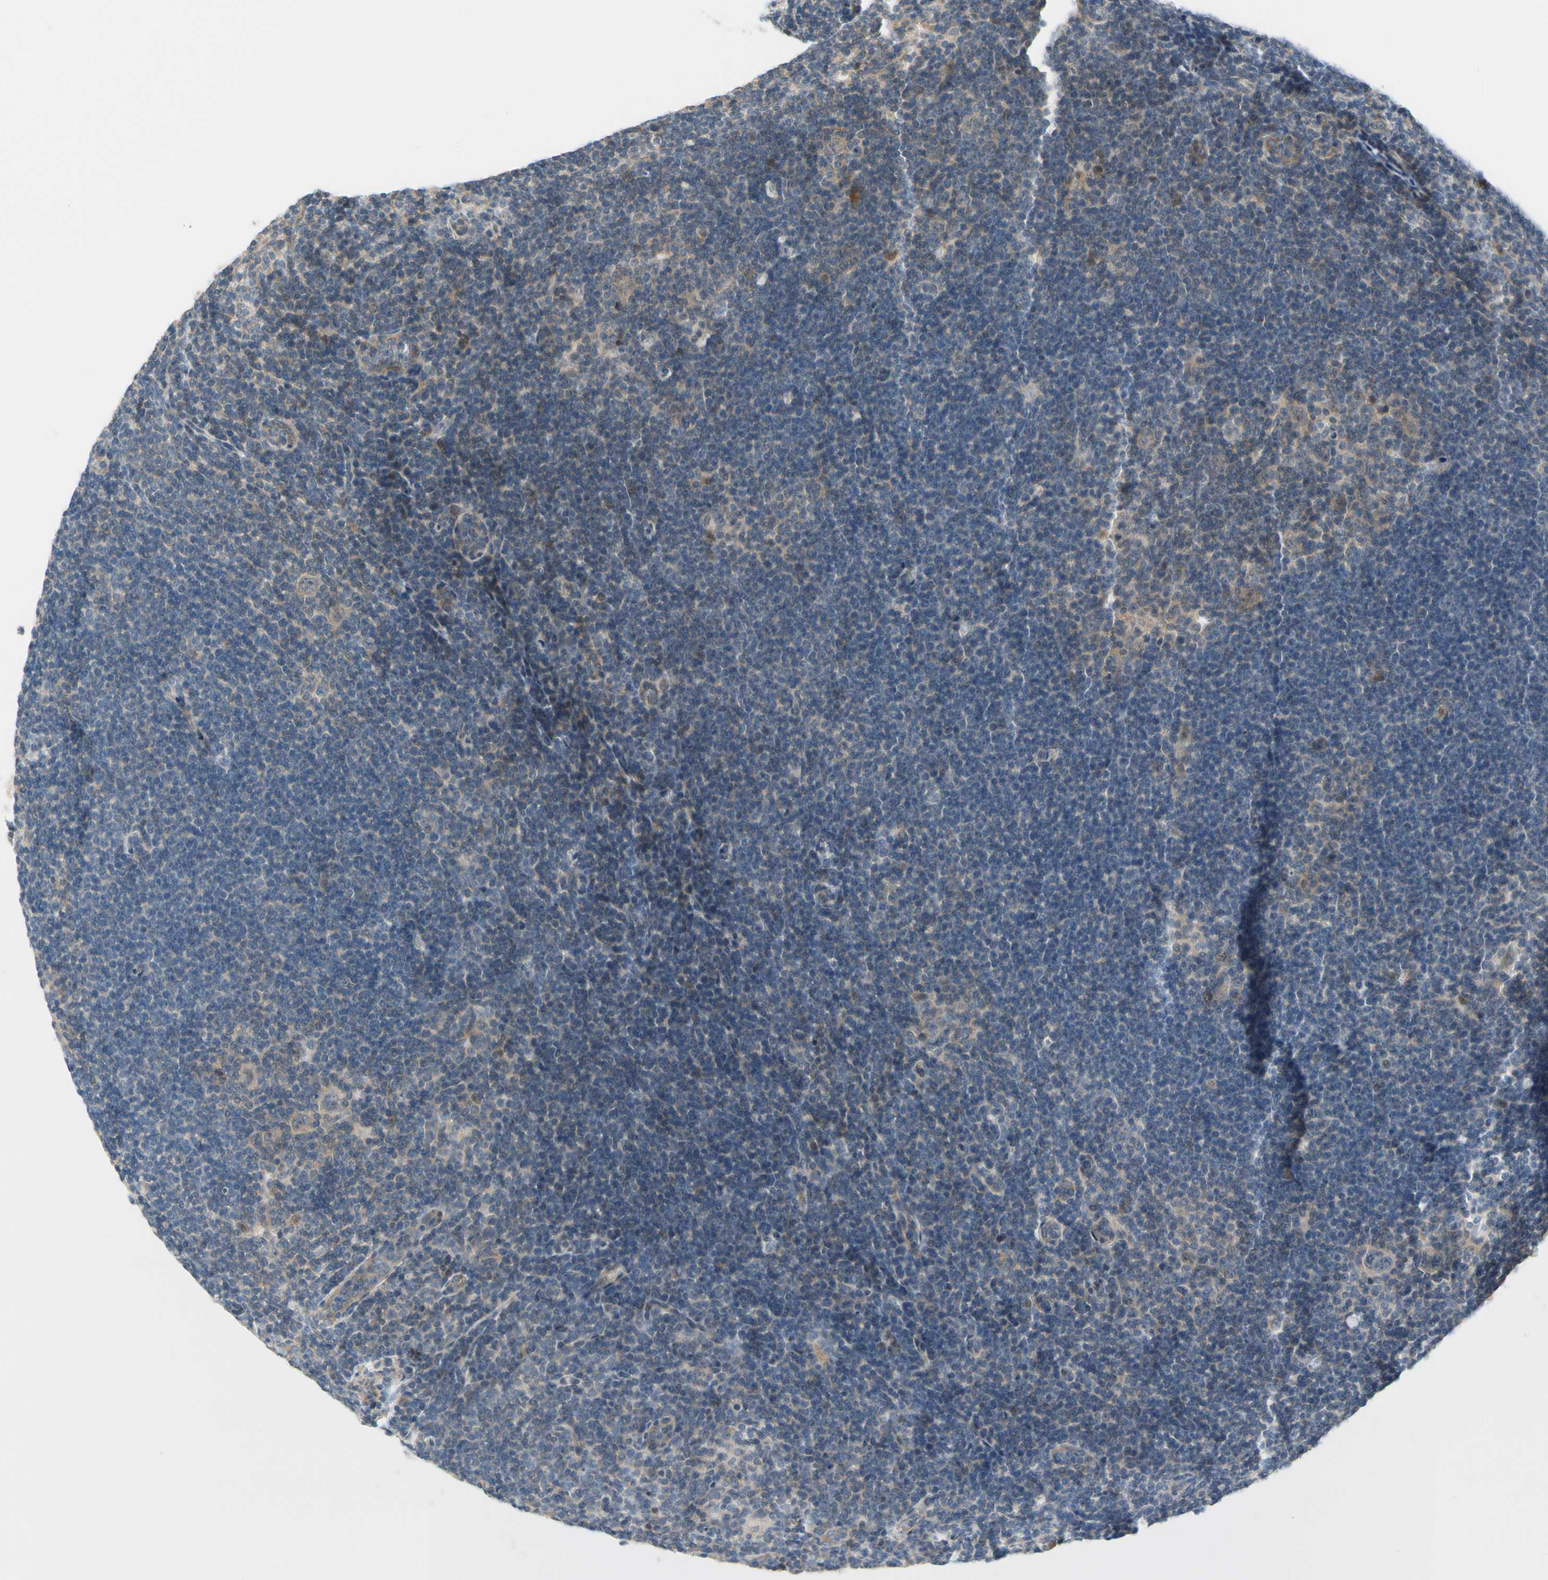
{"staining": {"intensity": "moderate", "quantity": ">75%", "location": "cytoplasmic/membranous"}, "tissue": "lymphoma", "cell_type": "Tumor cells", "image_type": "cancer", "snomed": [{"axis": "morphology", "description": "Hodgkin's disease, NOS"}, {"axis": "topography", "description": "Lymph node"}], "caption": "Immunohistochemistry (IHC) of human Hodgkin's disease shows medium levels of moderate cytoplasmic/membranous positivity in approximately >75% of tumor cells. Ihc stains the protein of interest in brown and the nuclei are stained blue.", "gene": "CFAP36", "patient": {"sex": "female", "age": 57}}